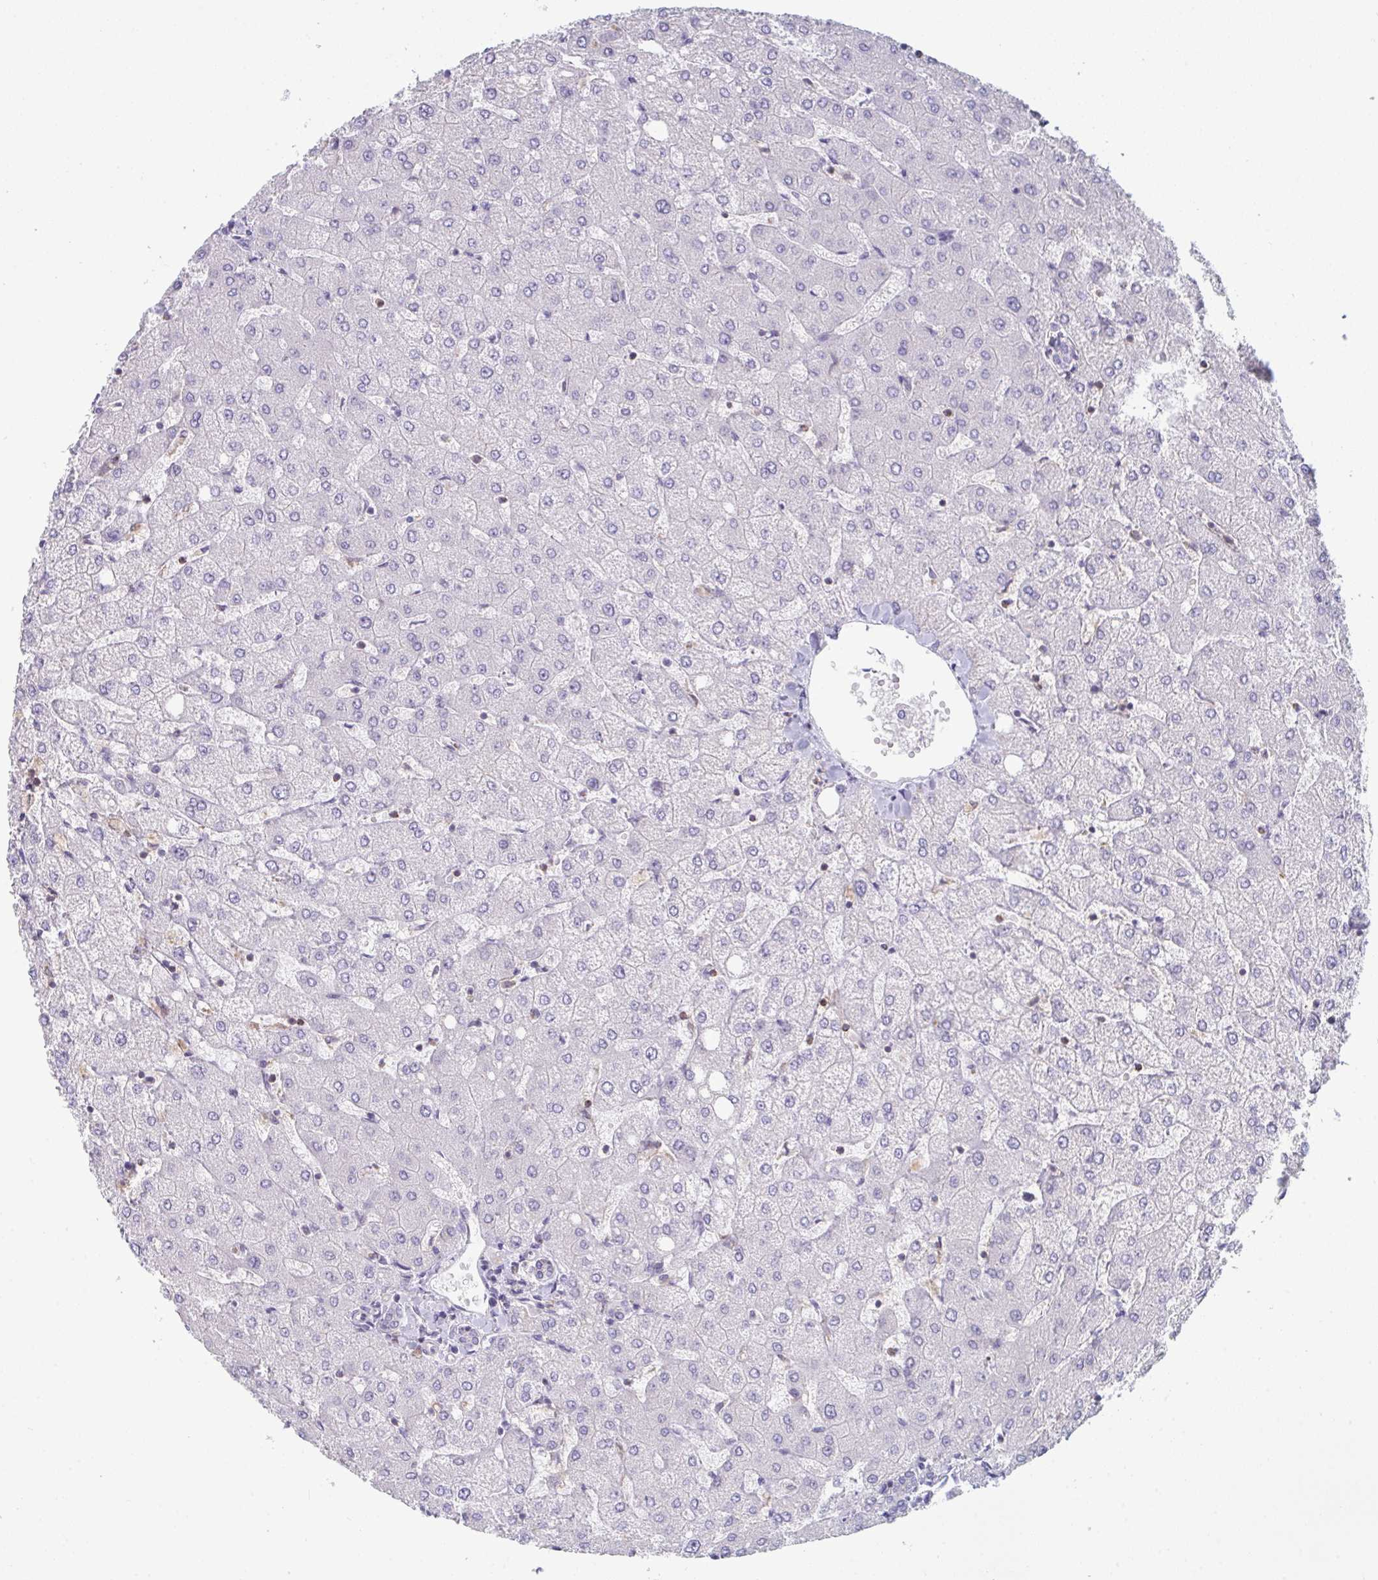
{"staining": {"intensity": "negative", "quantity": "none", "location": "none"}, "tissue": "liver", "cell_type": "Cholangiocytes", "image_type": "normal", "snomed": [{"axis": "morphology", "description": "Normal tissue, NOS"}, {"axis": "topography", "description": "Liver"}], "caption": "This micrograph is of benign liver stained with IHC to label a protein in brown with the nuclei are counter-stained blue. There is no staining in cholangiocytes. The staining was performed using DAB to visualize the protein expression in brown, while the nuclei were stained in blue with hematoxylin (Magnification: 20x).", "gene": "DISP2", "patient": {"sex": "female", "age": 54}}